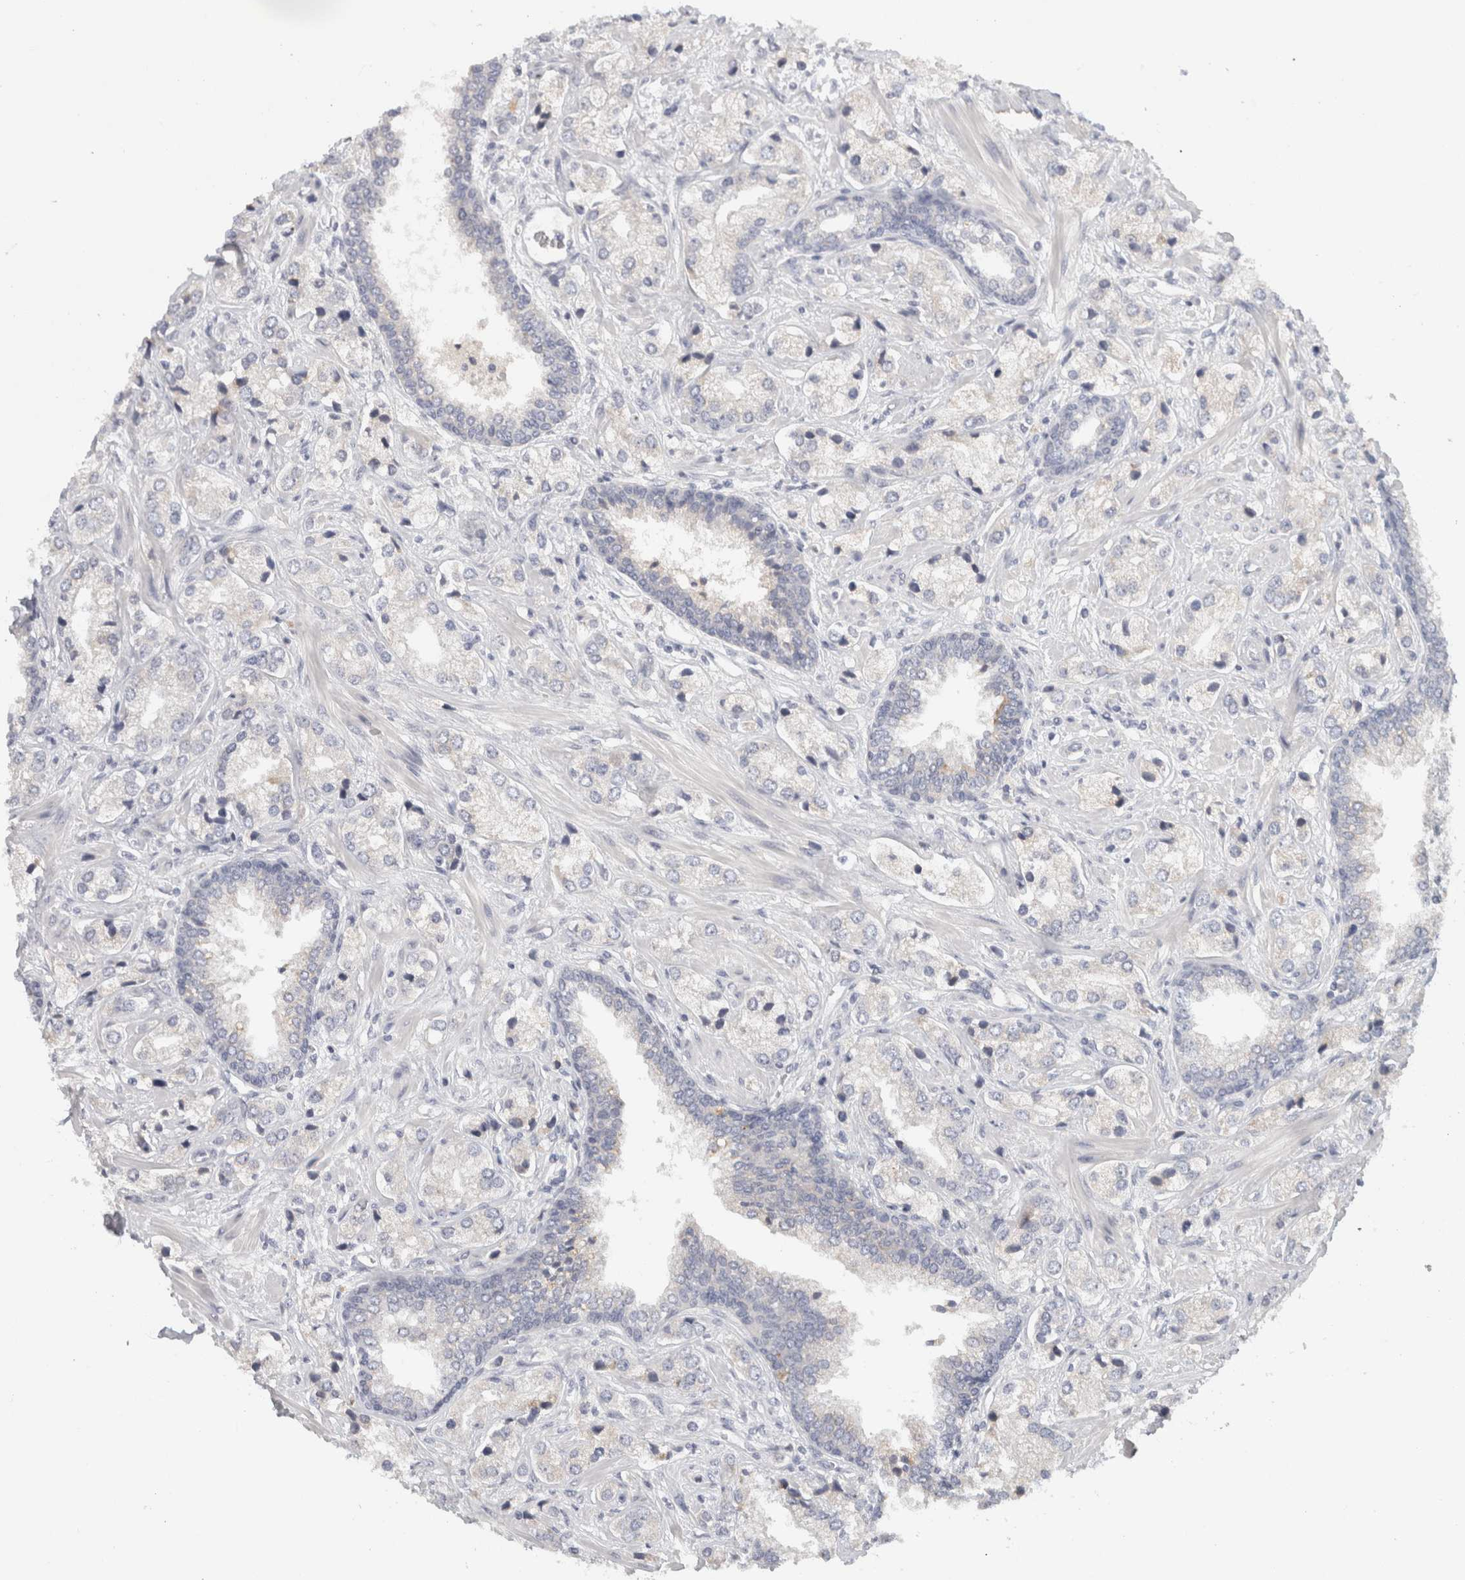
{"staining": {"intensity": "negative", "quantity": "none", "location": "none"}, "tissue": "prostate cancer", "cell_type": "Tumor cells", "image_type": "cancer", "snomed": [{"axis": "morphology", "description": "Adenocarcinoma, High grade"}, {"axis": "topography", "description": "Prostate"}], "caption": "A histopathology image of human prostate adenocarcinoma (high-grade) is negative for staining in tumor cells.", "gene": "STK31", "patient": {"sex": "male", "age": 66}}